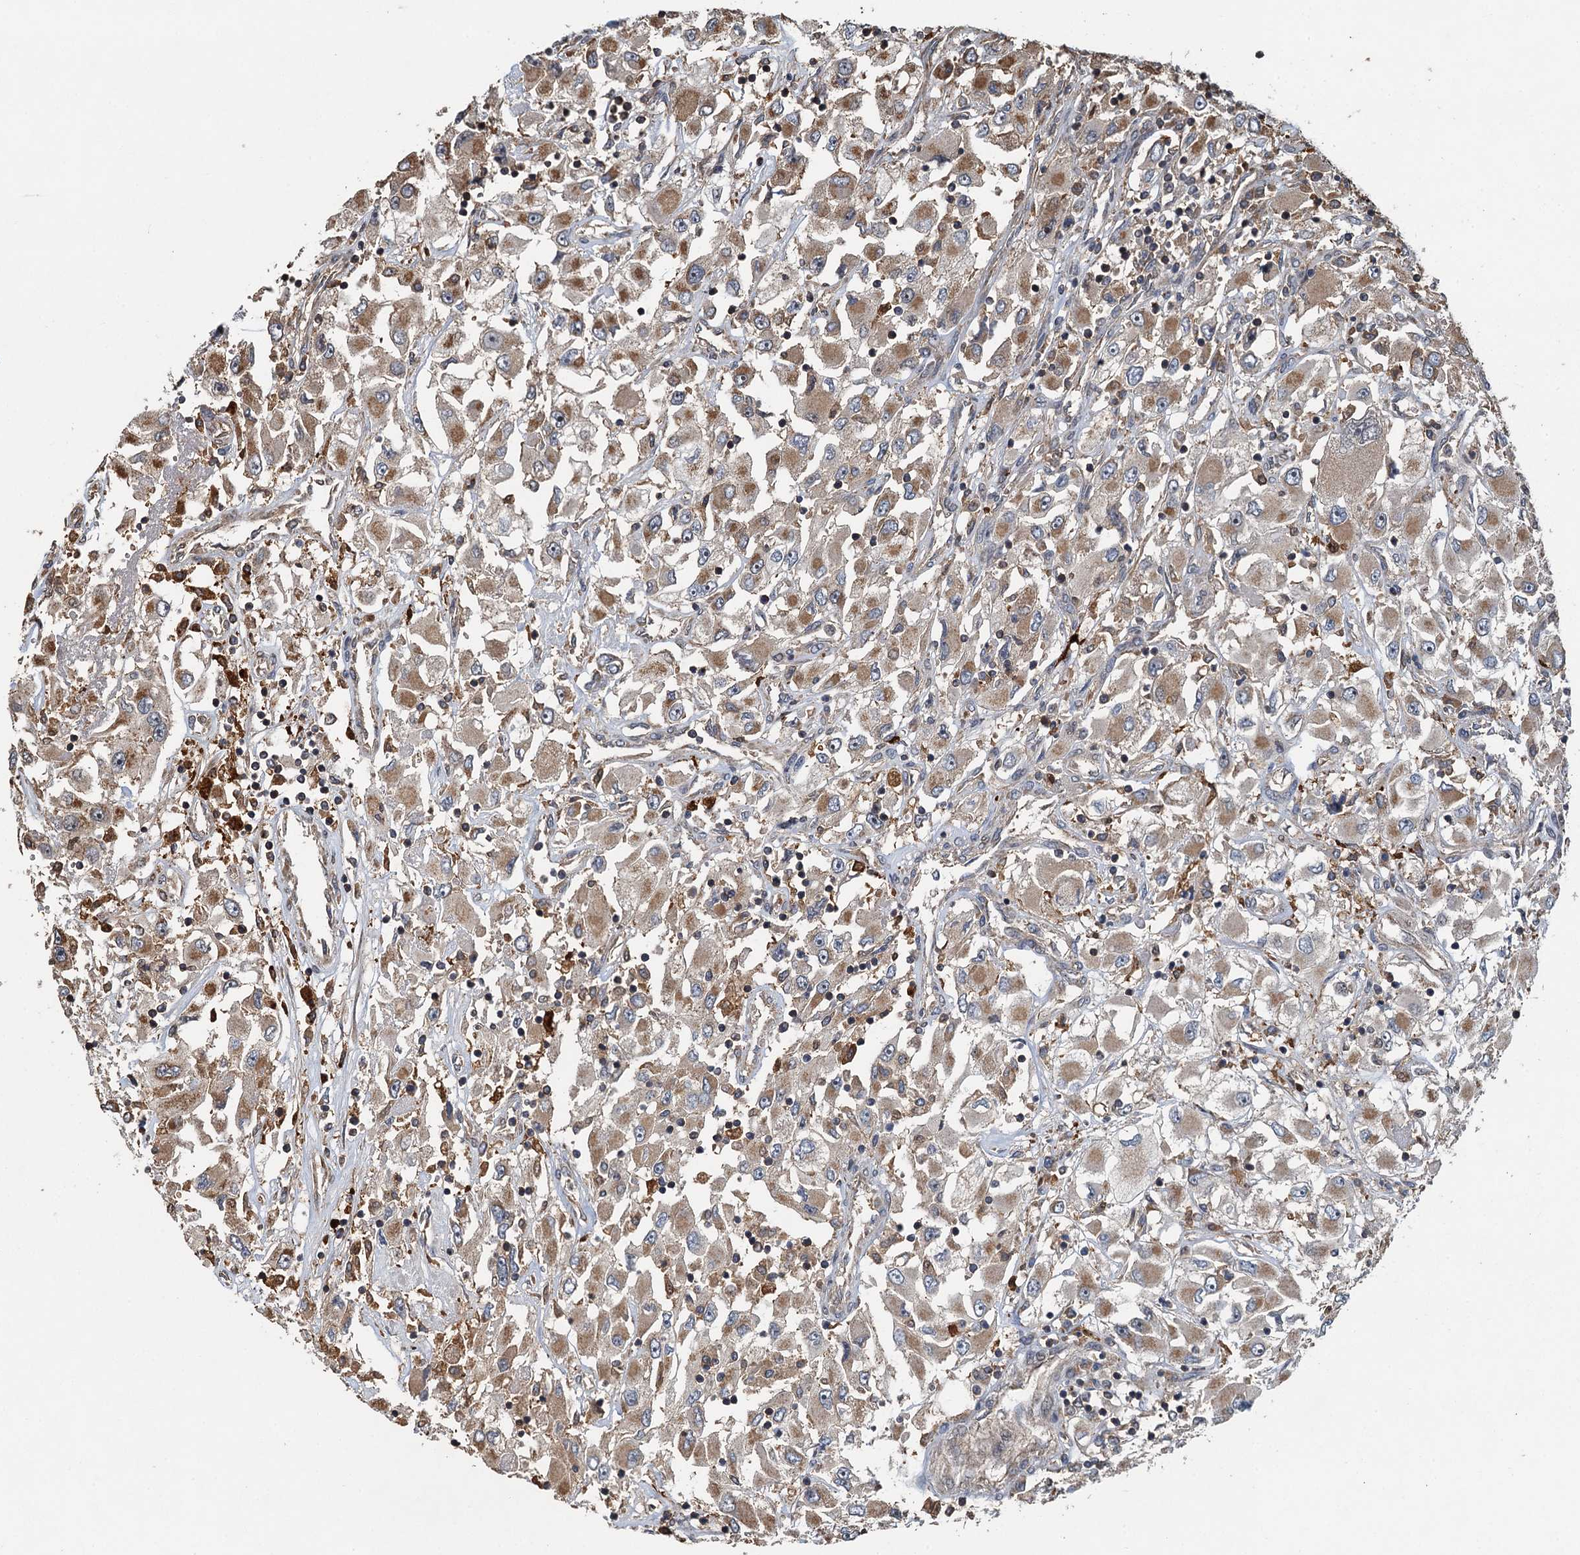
{"staining": {"intensity": "moderate", "quantity": ">75%", "location": "cytoplasmic/membranous"}, "tissue": "renal cancer", "cell_type": "Tumor cells", "image_type": "cancer", "snomed": [{"axis": "morphology", "description": "Adenocarcinoma, NOS"}, {"axis": "topography", "description": "Kidney"}], "caption": "Immunohistochemistry histopathology image of neoplastic tissue: adenocarcinoma (renal) stained using immunohistochemistry reveals medium levels of moderate protein expression localized specifically in the cytoplasmic/membranous of tumor cells, appearing as a cytoplasmic/membranous brown color.", "gene": "SNX32", "patient": {"sex": "female", "age": 52}}